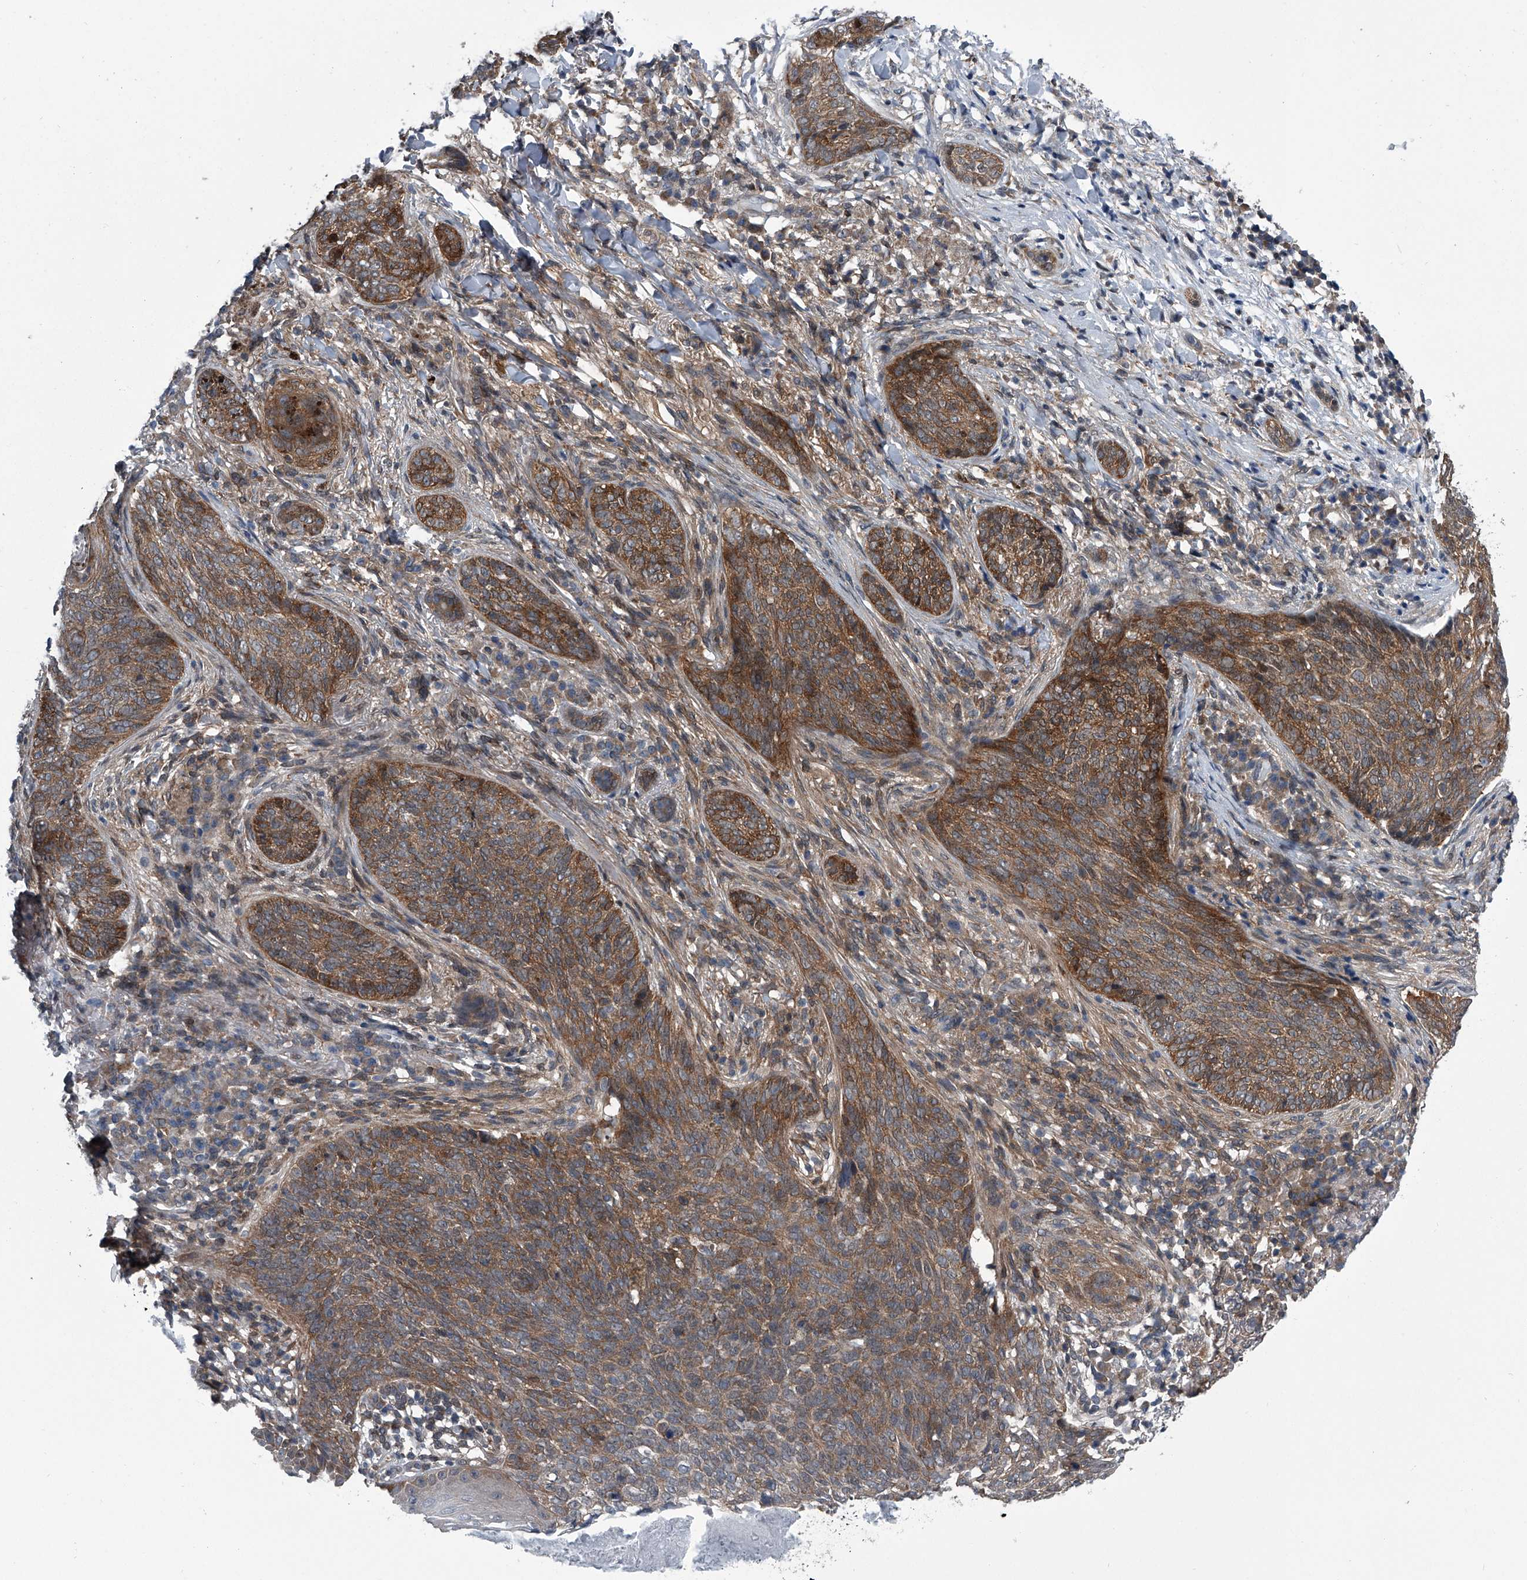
{"staining": {"intensity": "strong", "quantity": ">75%", "location": "cytoplasmic/membranous"}, "tissue": "skin cancer", "cell_type": "Tumor cells", "image_type": "cancer", "snomed": [{"axis": "morphology", "description": "Basal cell carcinoma"}, {"axis": "topography", "description": "Skin"}], "caption": "Tumor cells display high levels of strong cytoplasmic/membranous positivity in about >75% of cells in human skin cancer.", "gene": "PPP2R5D", "patient": {"sex": "male", "age": 85}}